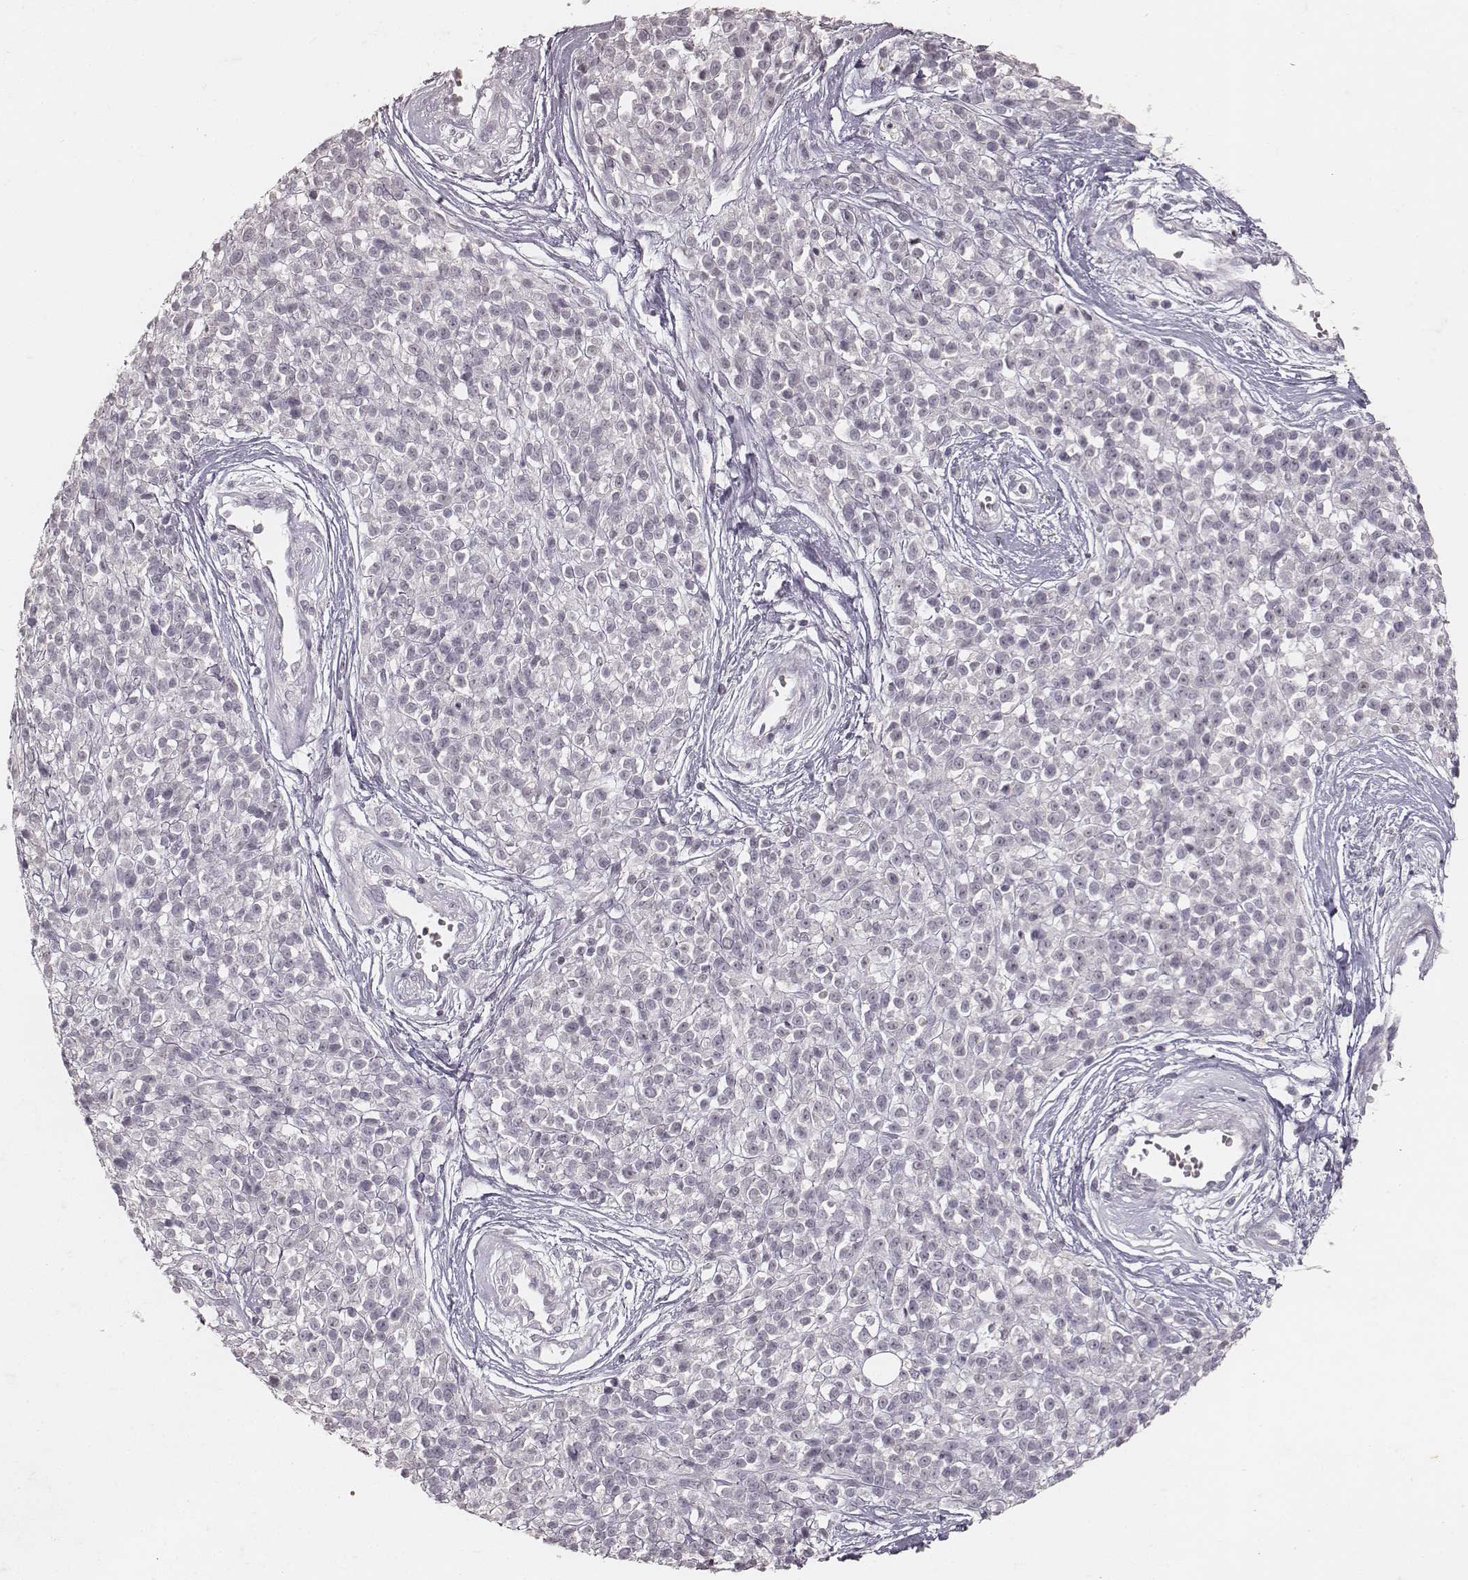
{"staining": {"intensity": "negative", "quantity": "none", "location": "none"}, "tissue": "melanoma", "cell_type": "Tumor cells", "image_type": "cancer", "snomed": [{"axis": "morphology", "description": "Malignant melanoma, NOS"}, {"axis": "topography", "description": "Skin"}, {"axis": "topography", "description": "Skin of trunk"}], "caption": "Malignant melanoma stained for a protein using IHC shows no expression tumor cells.", "gene": "MADCAM1", "patient": {"sex": "male", "age": 74}}